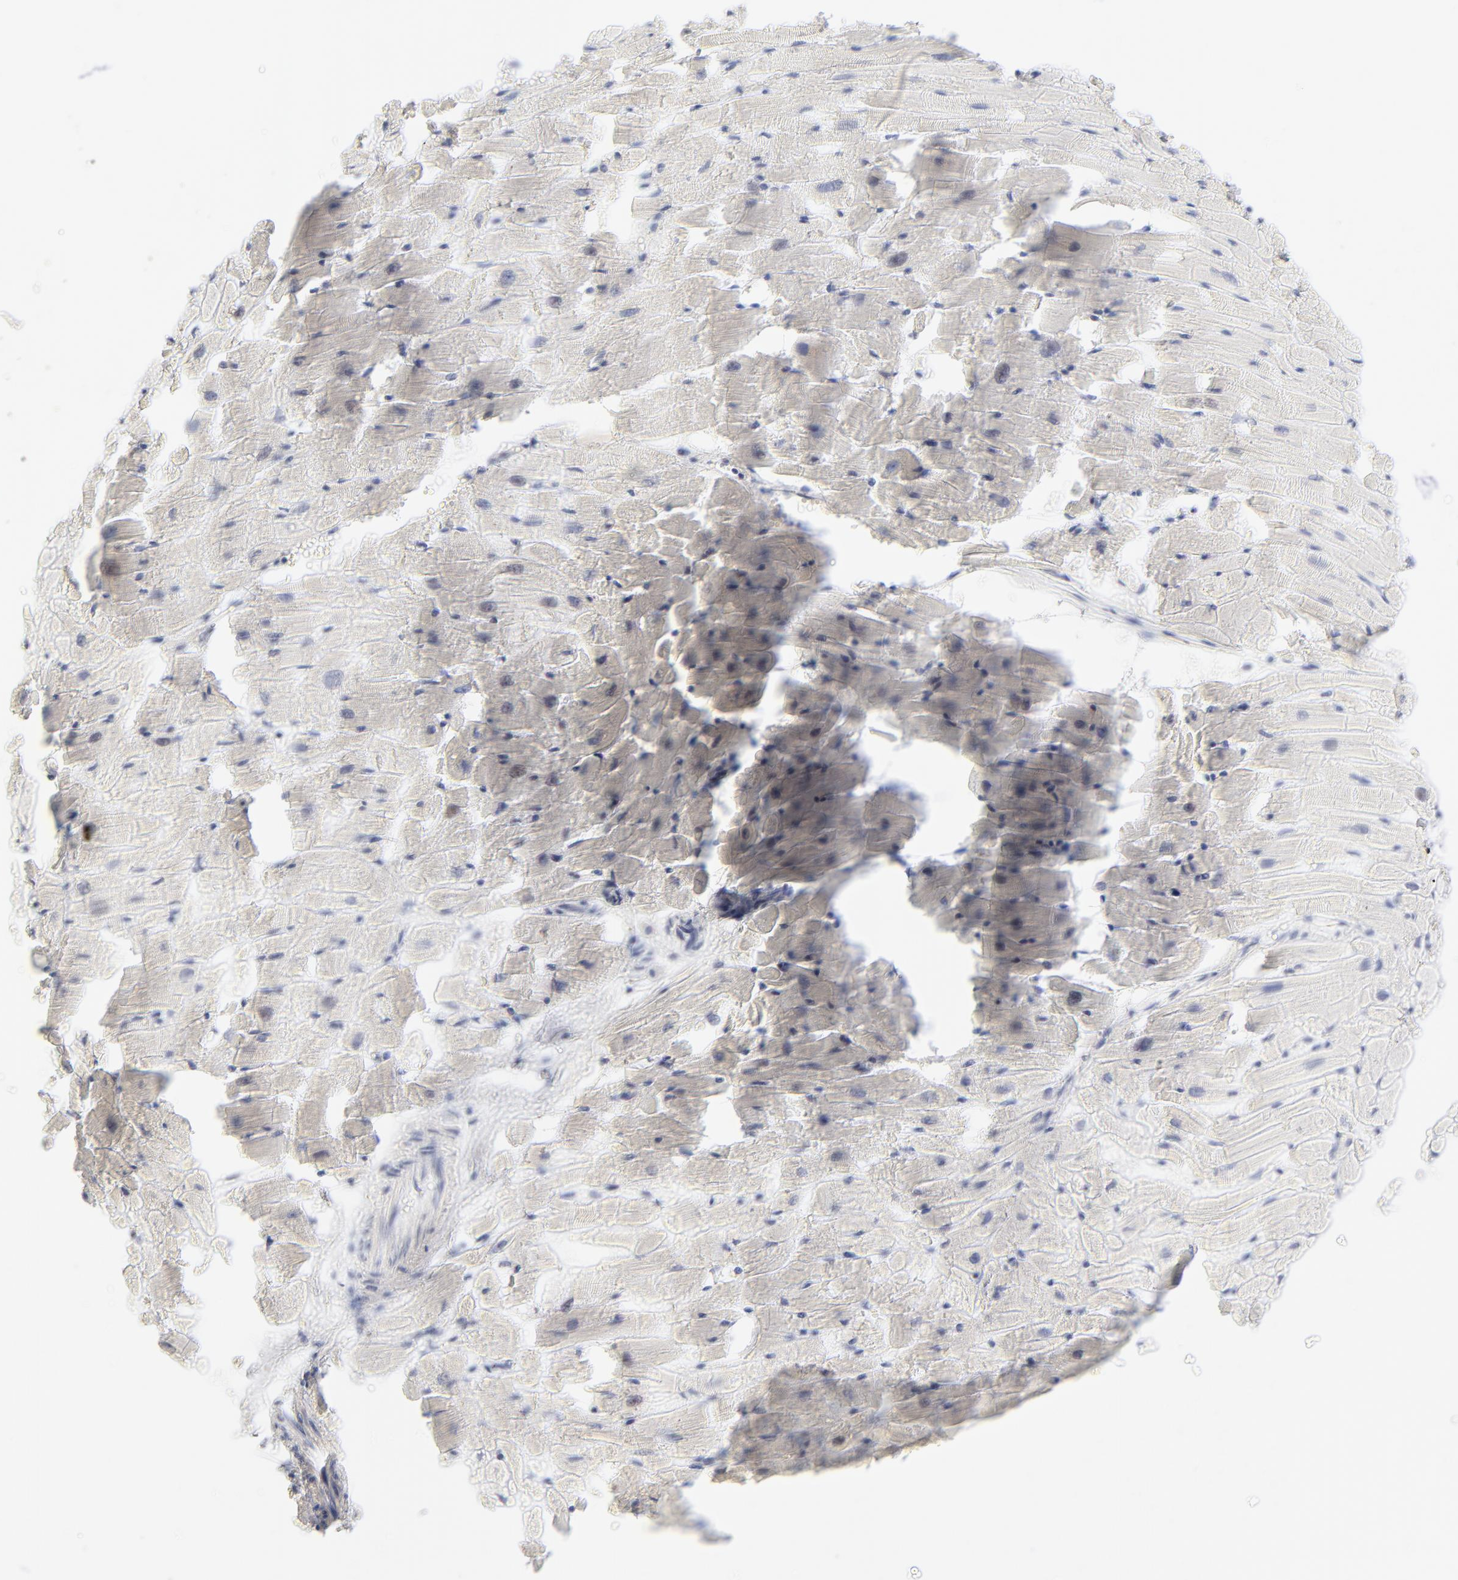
{"staining": {"intensity": "negative", "quantity": "none", "location": "none"}, "tissue": "heart muscle", "cell_type": "Cardiomyocytes", "image_type": "normal", "snomed": [{"axis": "morphology", "description": "Normal tissue, NOS"}, {"axis": "topography", "description": "Heart"}], "caption": "An immunohistochemistry (IHC) histopathology image of unremarkable heart muscle is shown. There is no staining in cardiomyocytes of heart muscle.", "gene": "ONECUT1", "patient": {"sex": "female", "age": 19}}